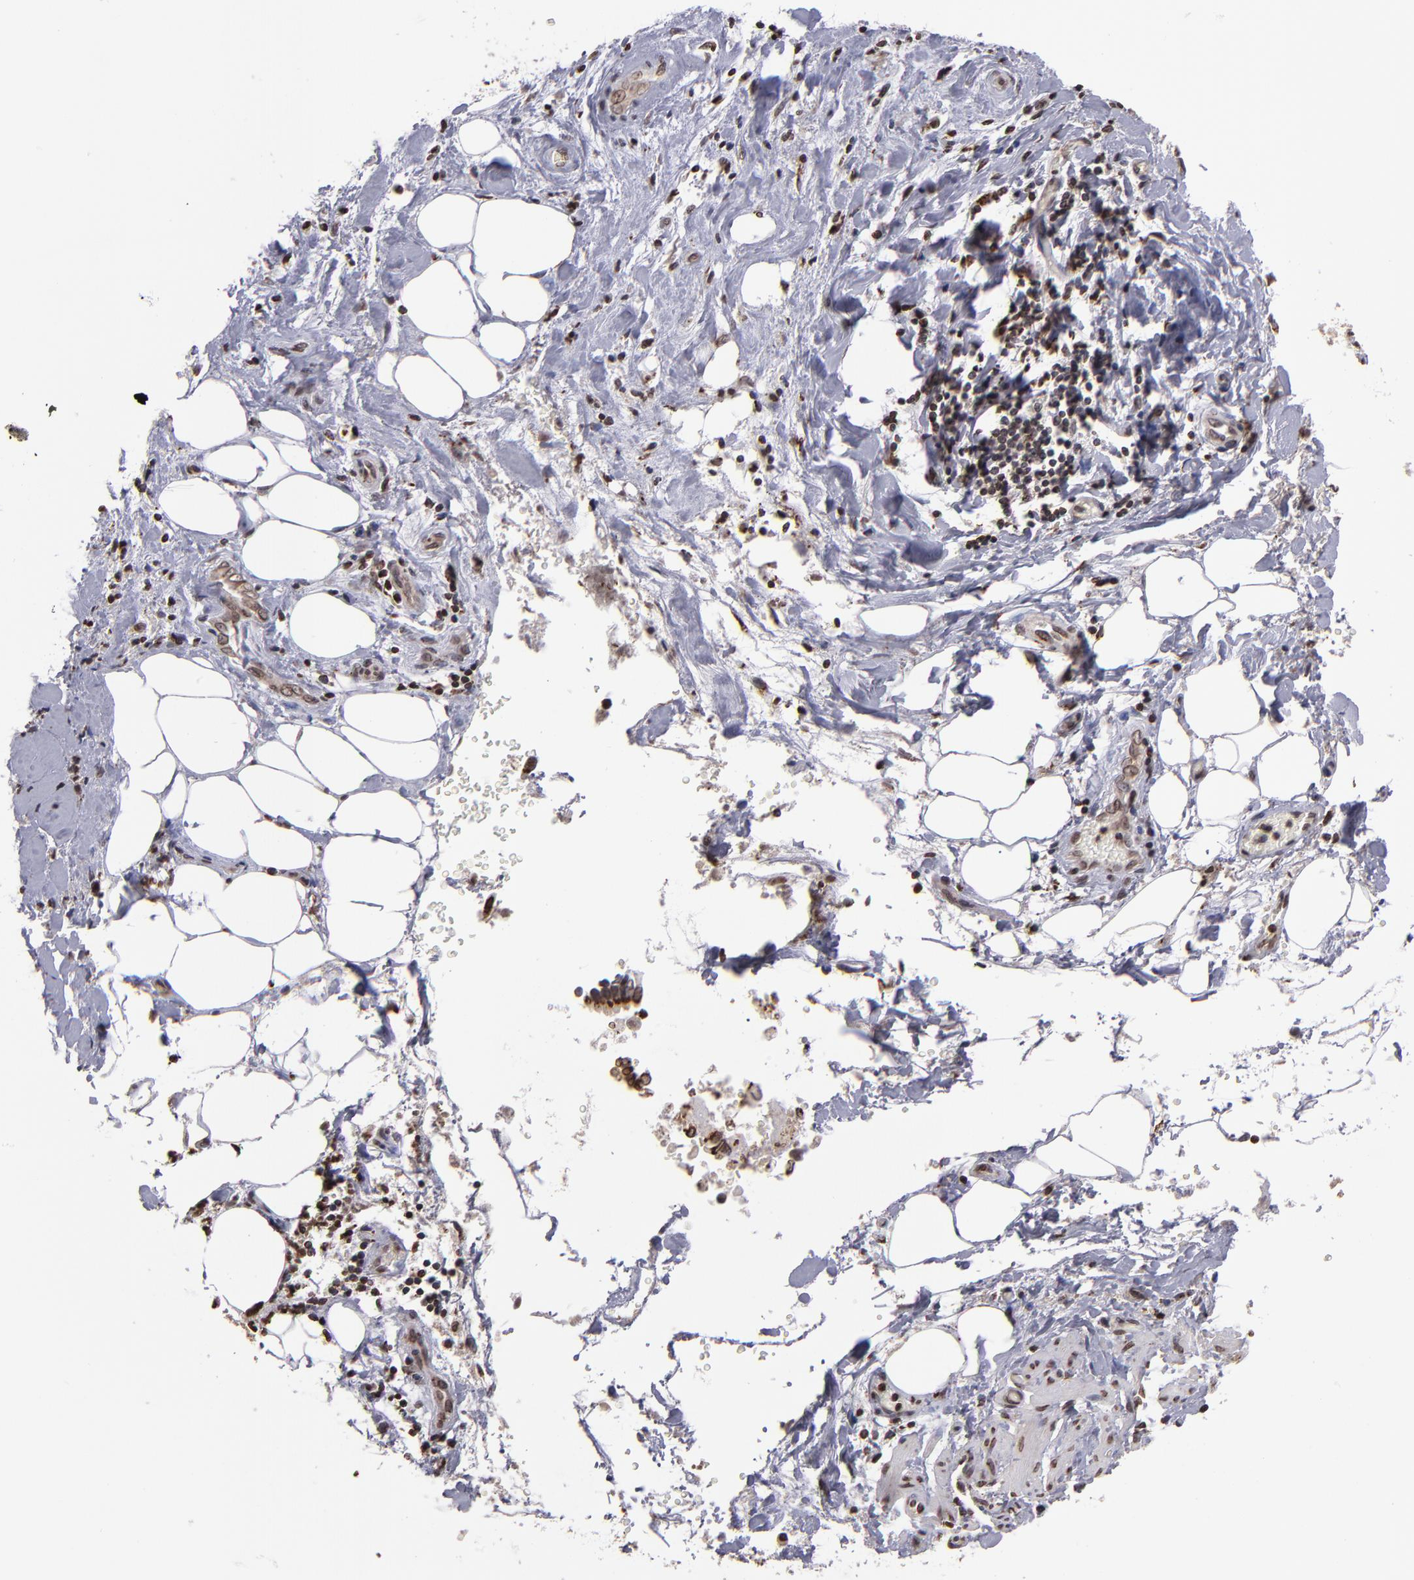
{"staining": {"intensity": "moderate", "quantity": ">75%", "location": "cytoplasmic/membranous,nuclear"}, "tissue": "liver cancer", "cell_type": "Tumor cells", "image_type": "cancer", "snomed": [{"axis": "morphology", "description": "Cholangiocarcinoma"}, {"axis": "topography", "description": "Liver"}], "caption": "Liver cancer (cholangiocarcinoma) stained with a protein marker reveals moderate staining in tumor cells.", "gene": "CSDC2", "patient": {"sex": "male", "age": 58}}